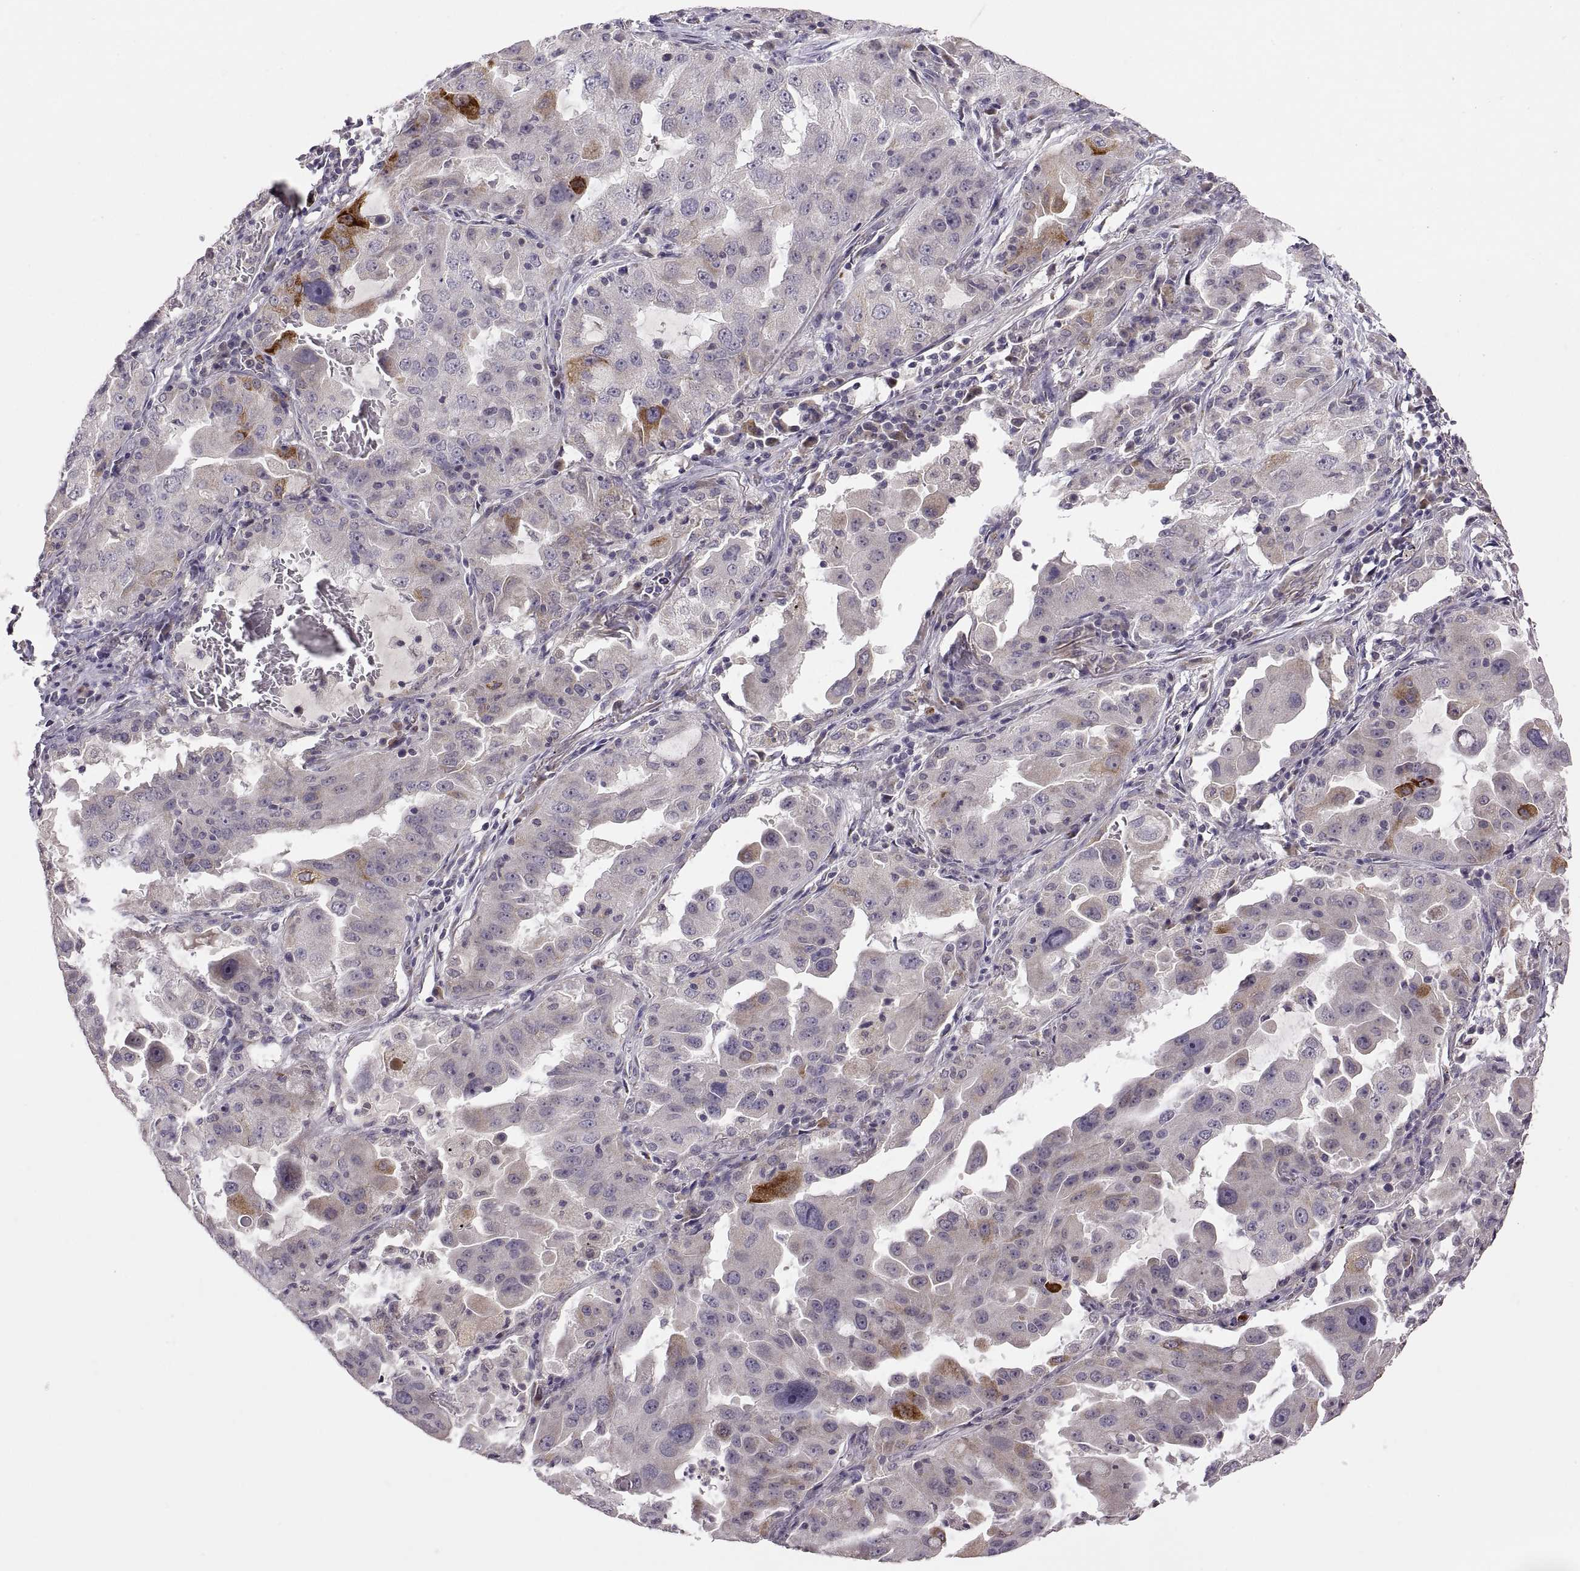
{"staining": {"intensity": "strong", "quantity": "<25%", "location": "cytoplasmic/membranous"}, "tissue": "lung cancer", "cell_type": "Tumor cells", "image_type": "cancer", "snomed": [{"axis": "morphology", "description": "Adenocarcinoma, NOS"}, {"axis": "topography", "description": "Lung"}], "caption": "A brown stain highlights strong cytoplasmic/membranous staining of a protein in lung adenocarcinoma tumor cells. Using DAB (3,3'-diaminobenzidine) (brown) and hematoxylin (blue) stains, captured at high magnification using brightfield microscopy.", "gene": "HMGCR", "patient": {"sex": "female", "age": 61}}